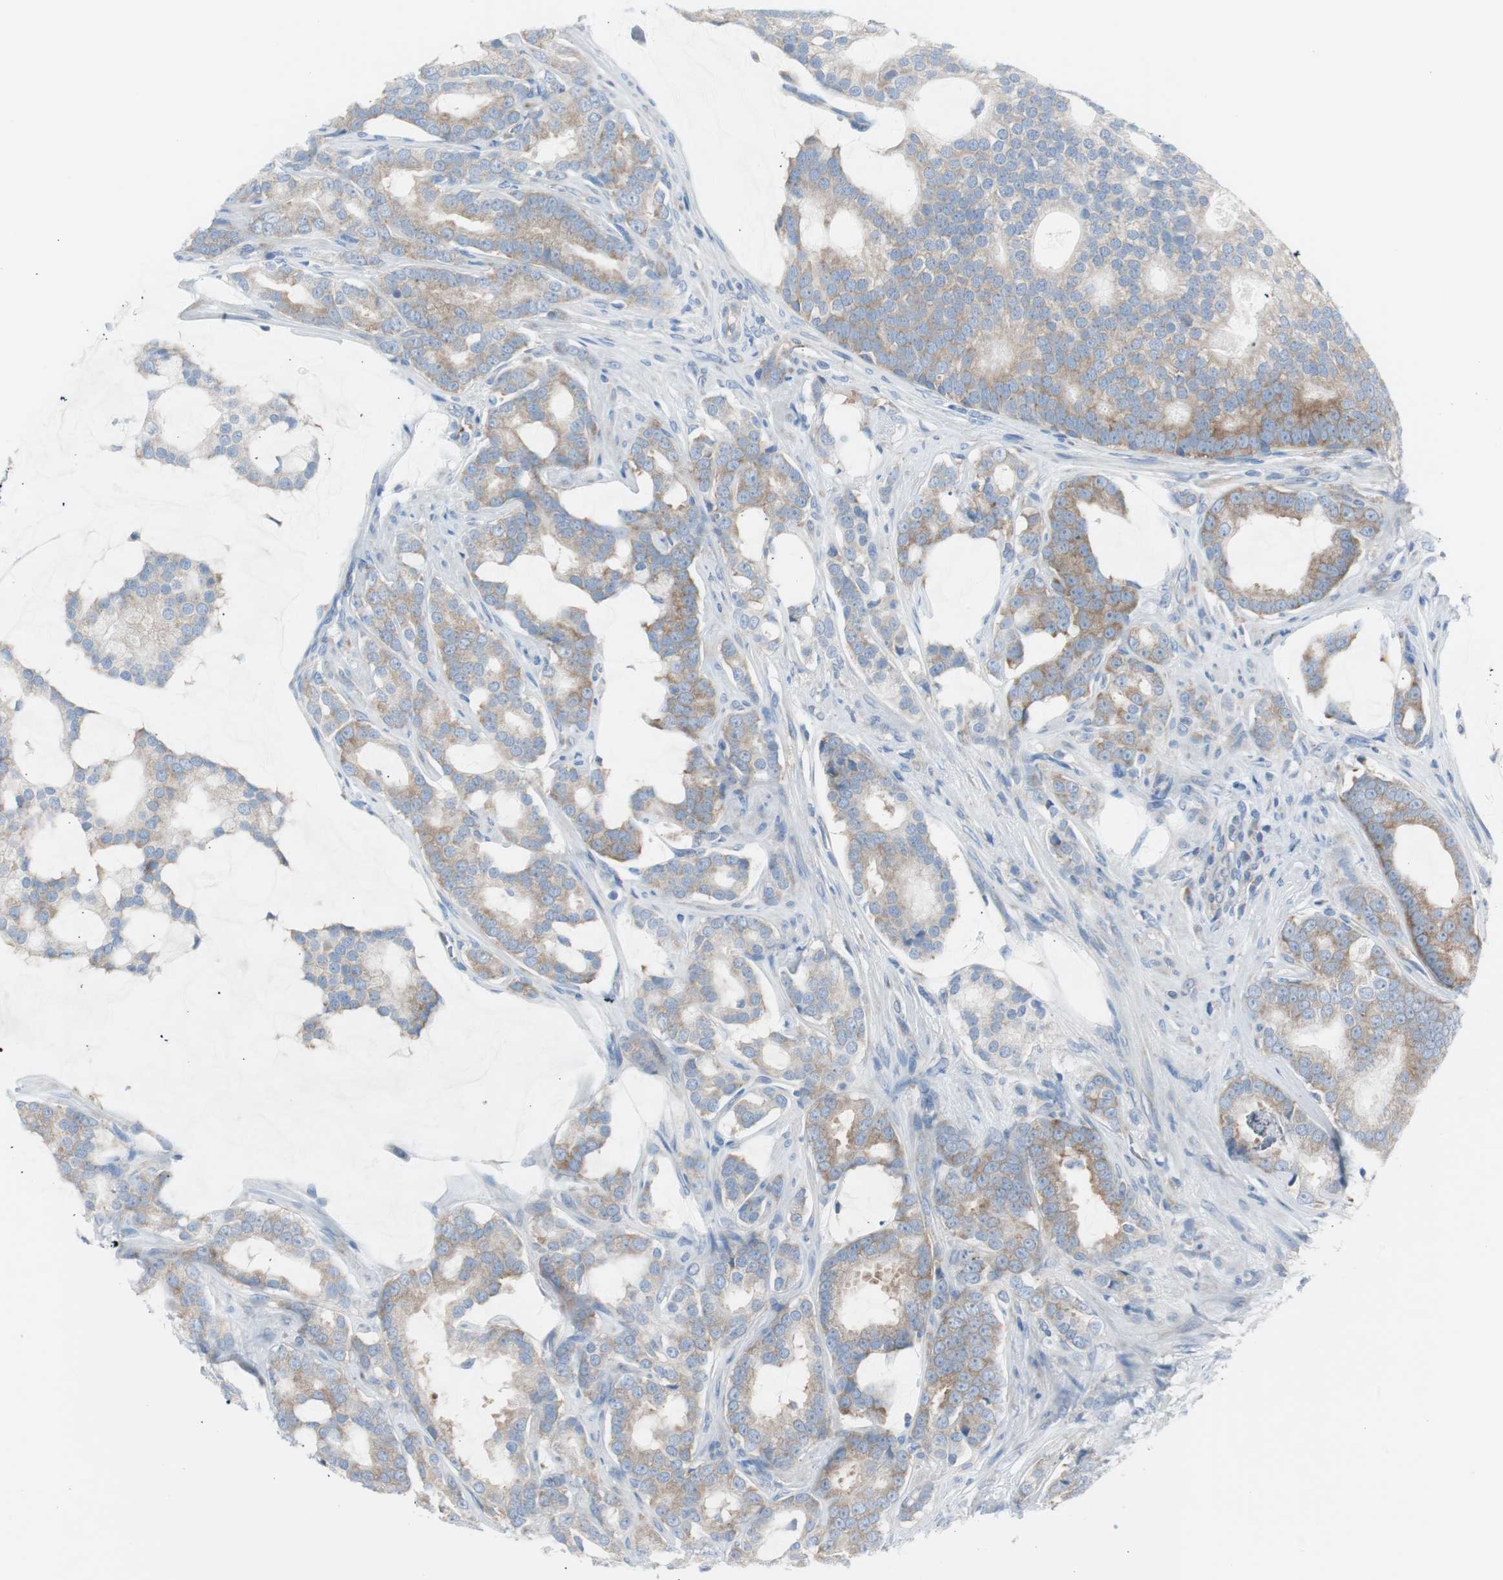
{"staining": {"intensity": "weak", "quantity": ">75%", "location": "cytoplasmic/membranous"}, "tissue": "prostate cancer", "cell_type": "Tumor cells", "image_type": "cancer", "snomed": [{"axis": "morphology", "description": "Adenocarcinoma, Low grade"}, {"axis": "topography", "description": "Prostate"}], "caption": "Tumor cells show low levels of weak cytoplasmic/membranous staining in approximately >75% of cells in human prostate cancer (adenocarcinoma (low-grade)).", "gene": "RPS12", "patient": {"sex": "male", "age": 58}}